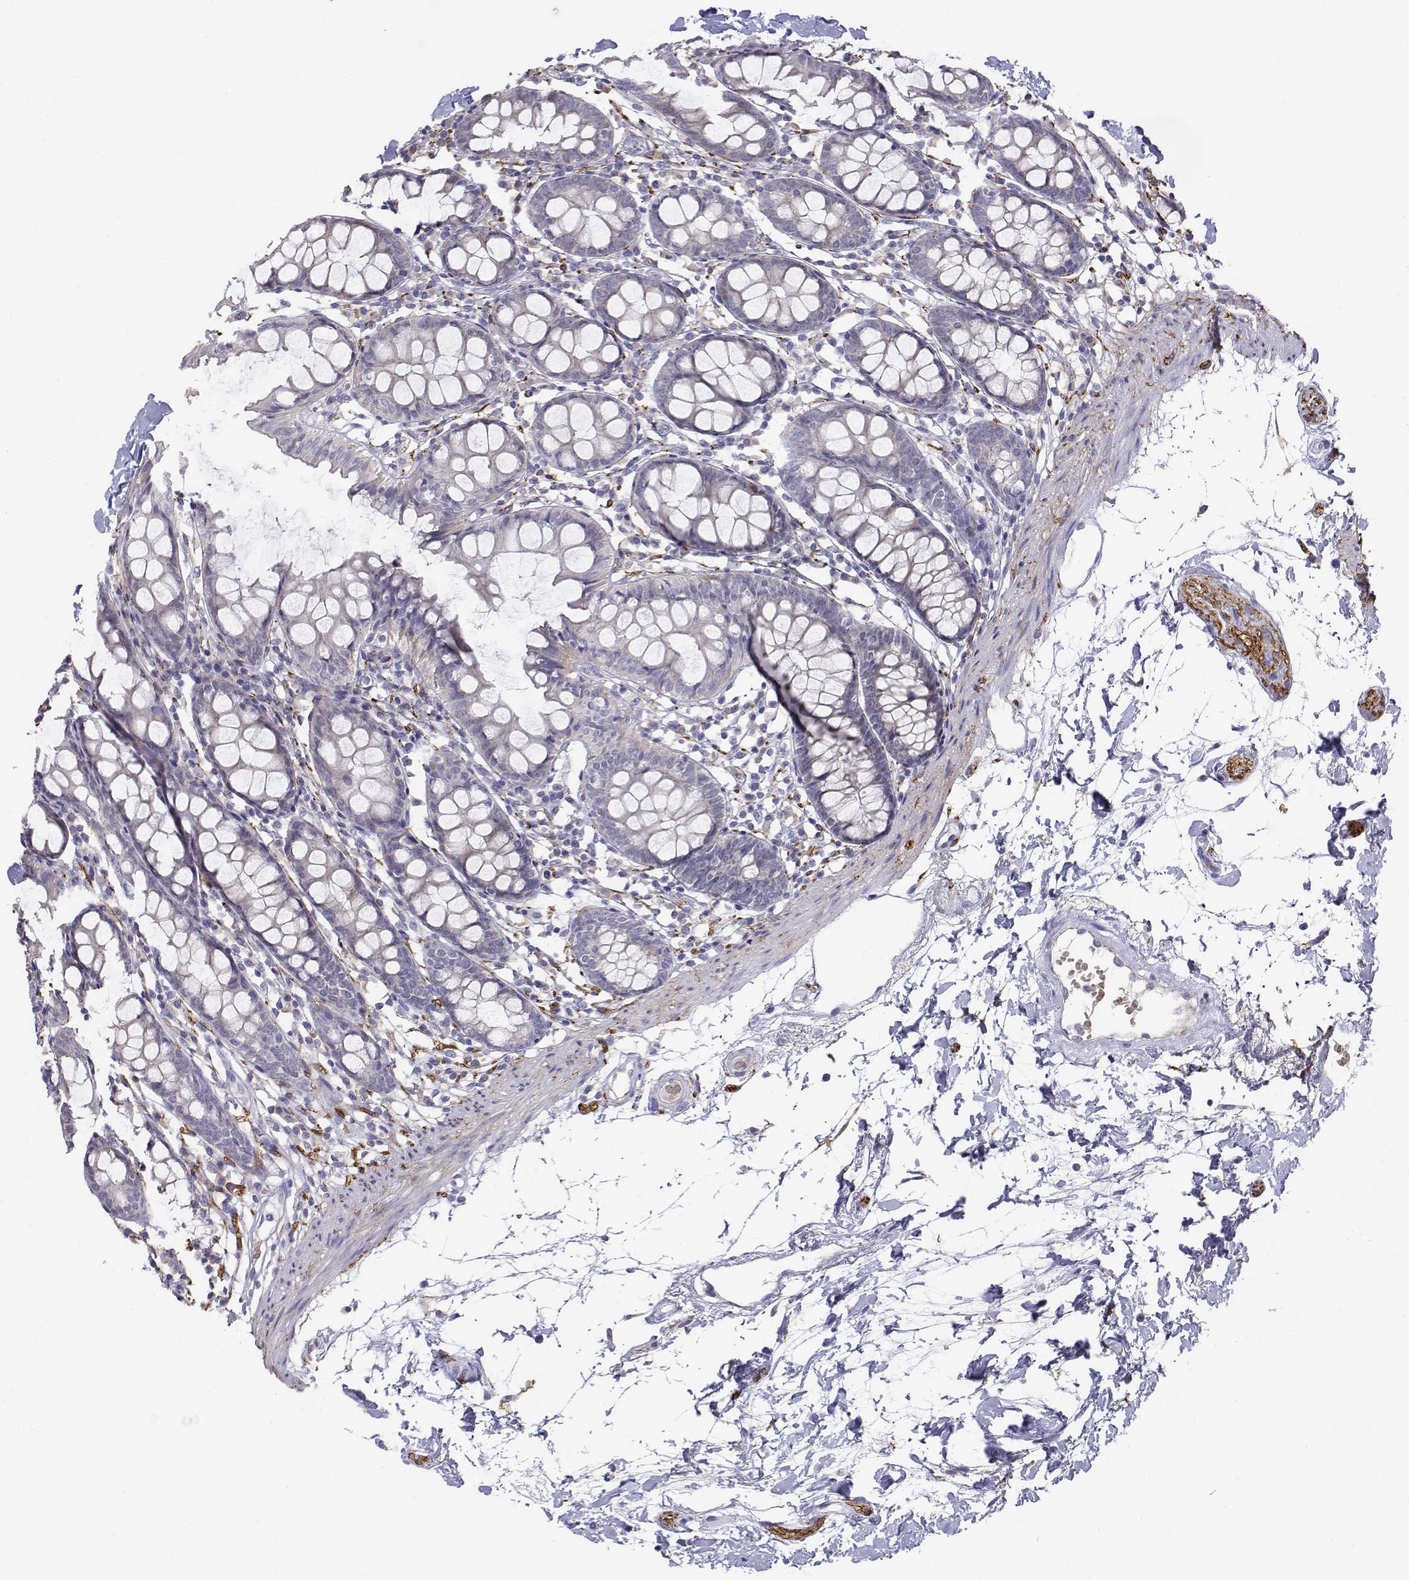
{"staining": {"intensity": "negative", "quantity": "none", "location": "none"}, "tissue": "colon", "cell_type": "Endothelial cells", "image_type": "normal", "snomed": [{"axis": "morphology", "description": "Normal tissue, NOS"}, {"axis": "topography", "description": "Colon"}], "caption": "Immunohistochemistry image of unremarkable human colon stained for a protein (brown), which demonstrates no positivity in endothelial cells.", "gene": "CADM1", "patient": {"sex": "female", "age": 84}}